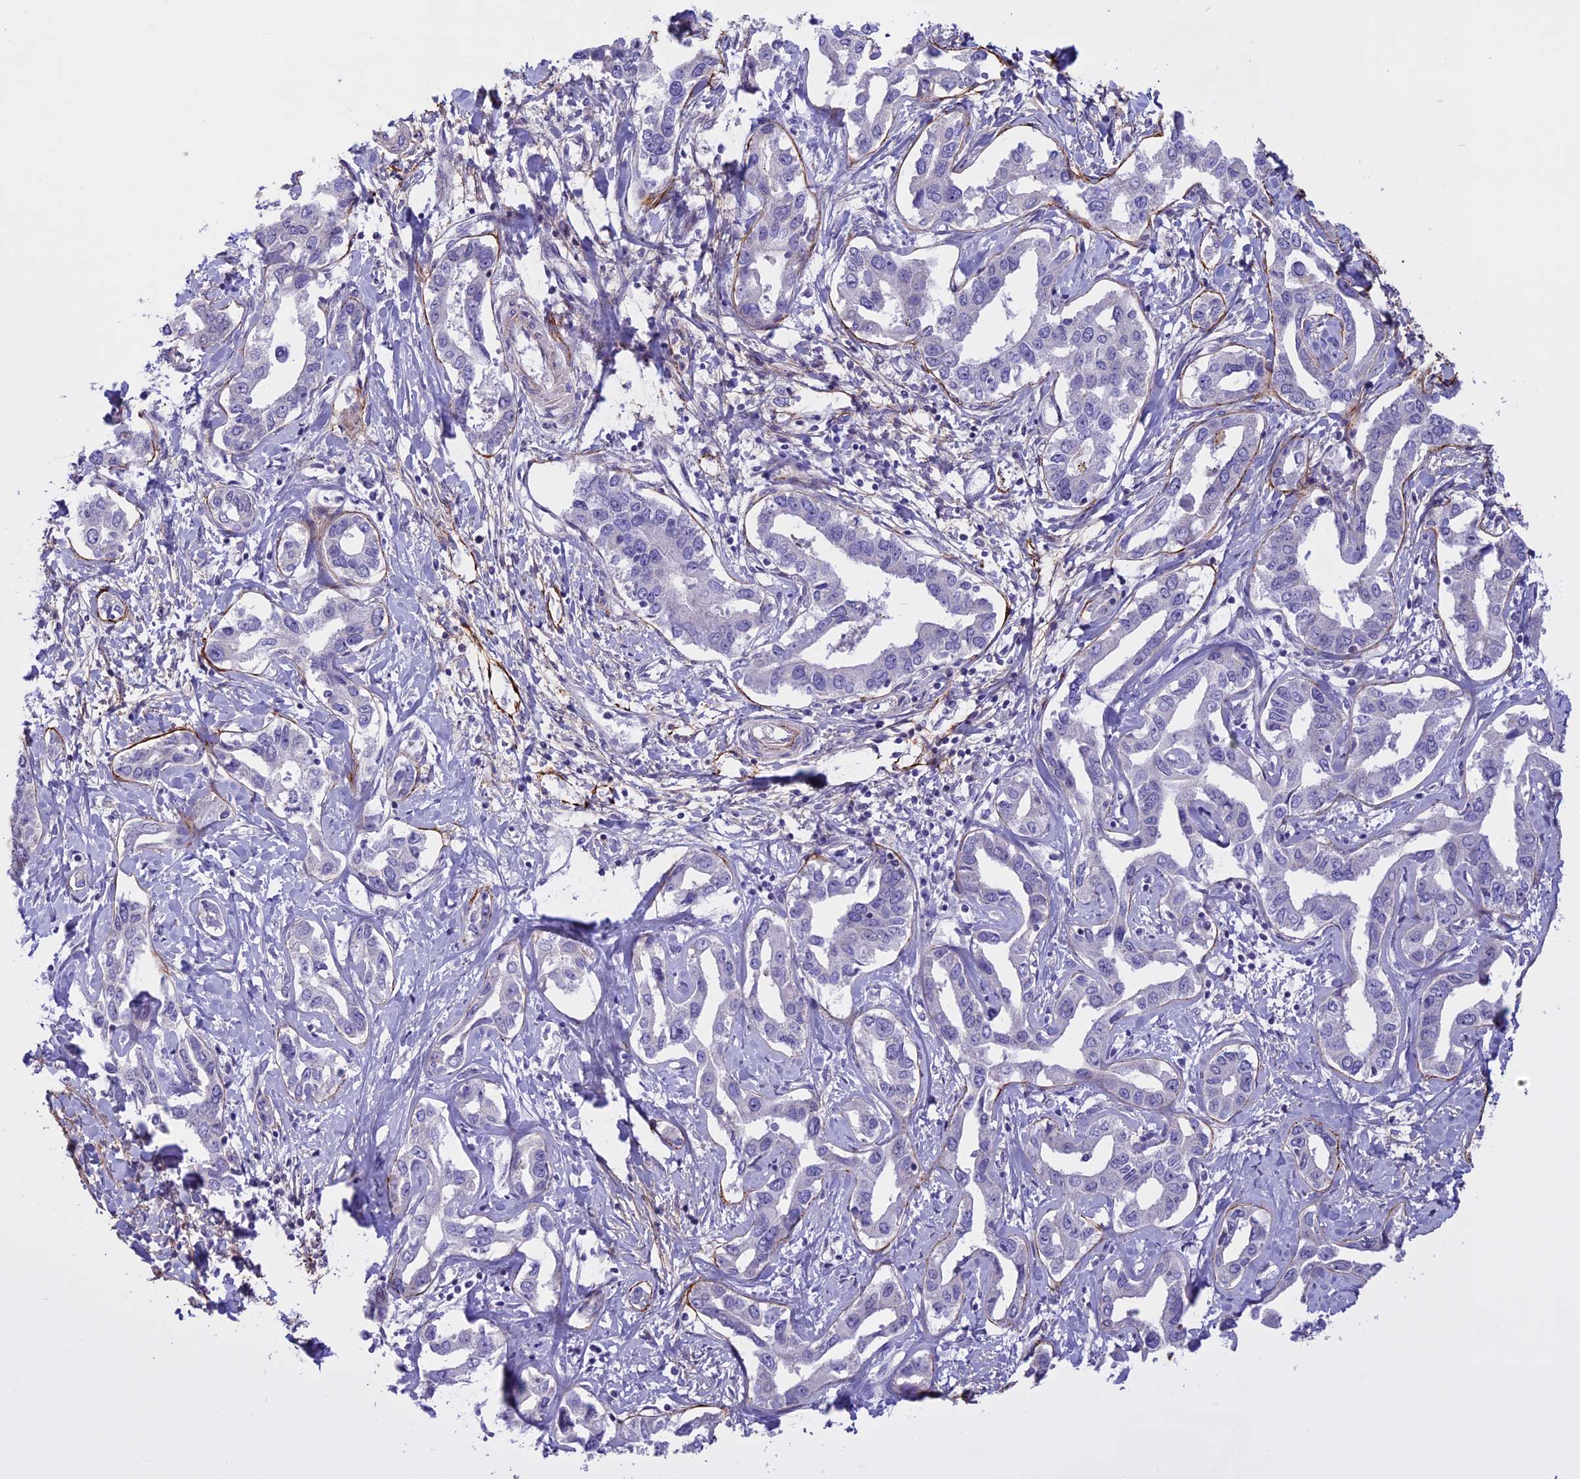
{"staining": {"intensity": "negative", "quantity": "none", "location": "none"}, "tissue": "liver cancer", "cell_type": "Tumor cells", "image_type": "cancer", "snomed": [{"axis": "morphology", "description": "Cholangiocarcinoma"}, {"axis": "topography", "description": "Liver"}], "caption": "The IHC image has no significant staining in tumor cells of liver cancer (cholangiocarcinoma) tissue.", "gene": "SPHKAP", "patient": {"sex": "male", "age": 59}}